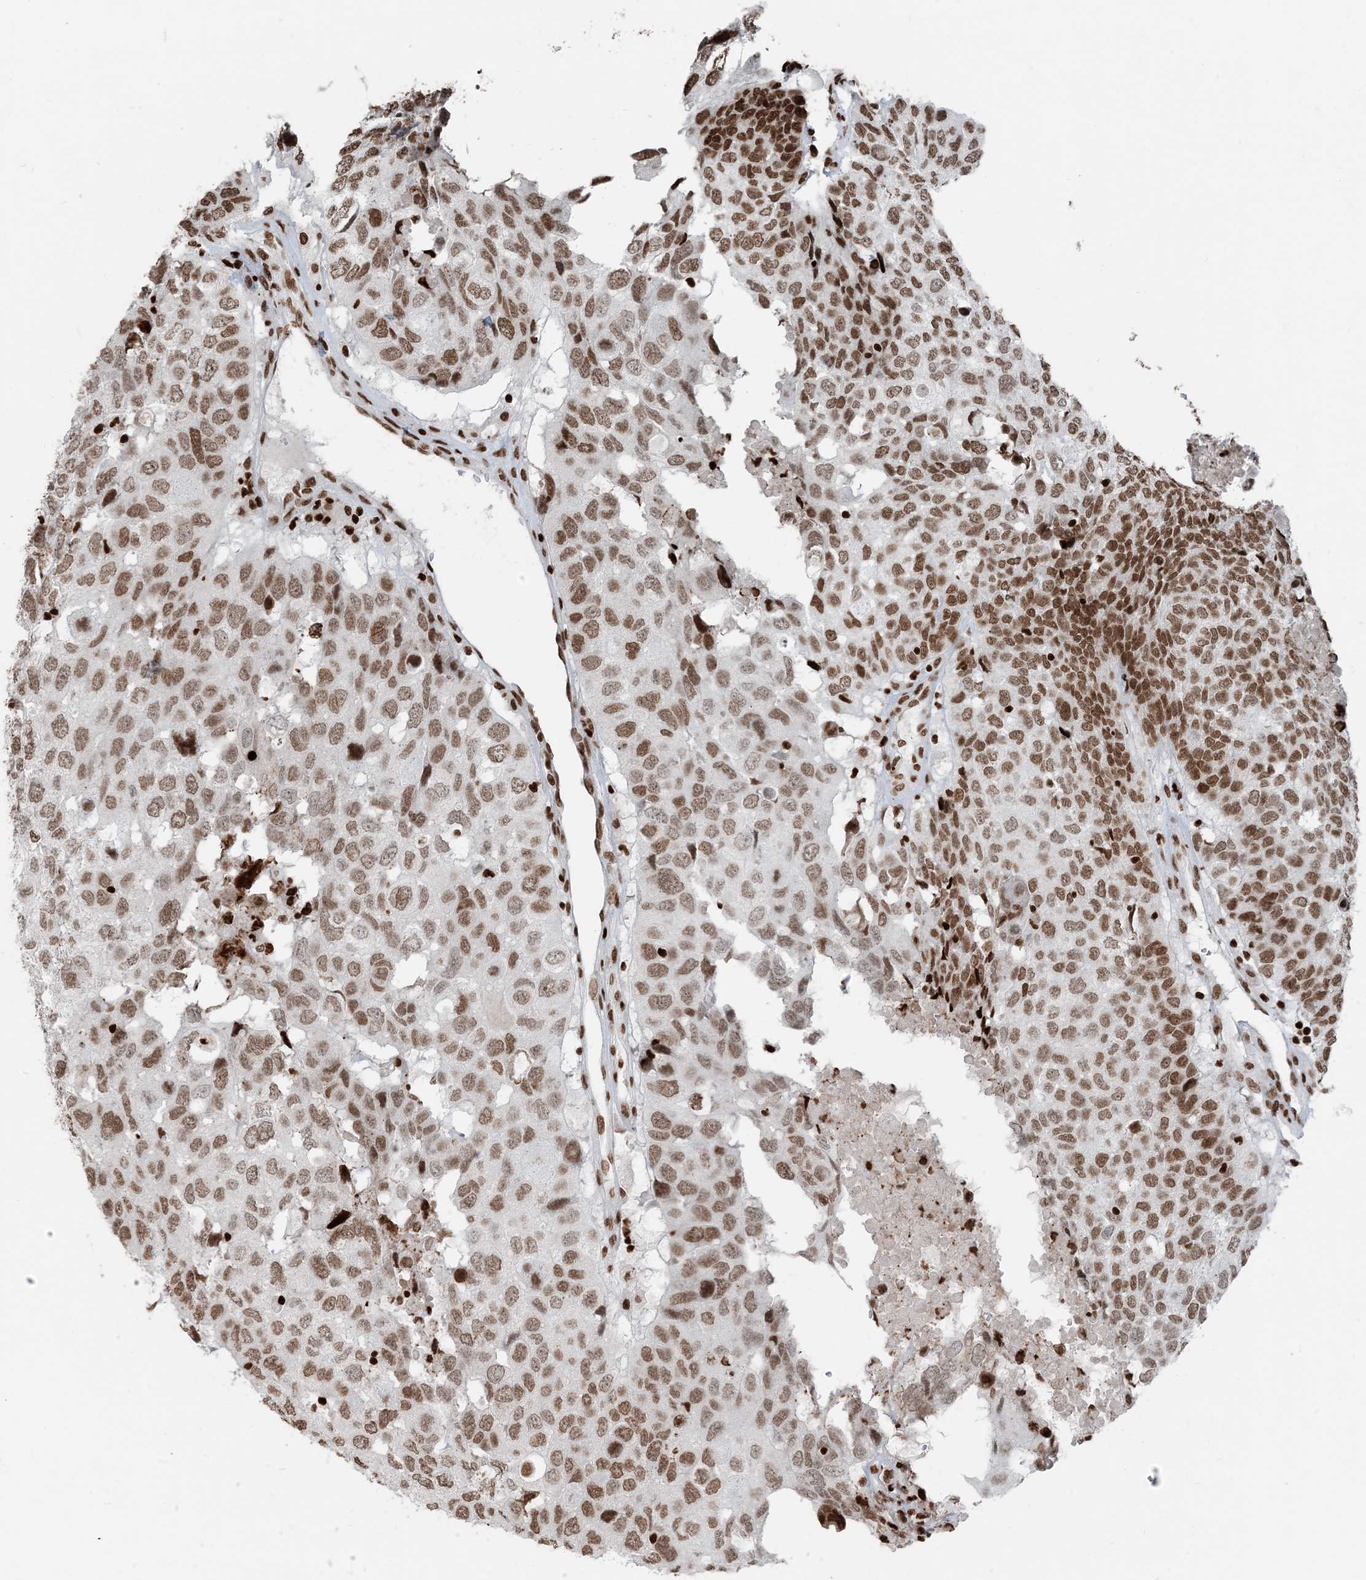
{"staining": {"intensity": "moderate", "quantity": ">75%", "location": "nuclear"}, "tissue": "head and neck cancer", "cell_type": "Tumor cells", "image_type": "cancer", "snomed": [{"axis": "morphology", "description": "Squamous cell carcinoma, NOS"}, {"axis": "topography", "description": "Head-Neck"}], "caption": "Human head and neck squamous cell carcinoma stained with a protein marker reveals moderate staining in tumor cells.", "gene": "H3-3B", "patient": {"sex": "male", "age": 66}}